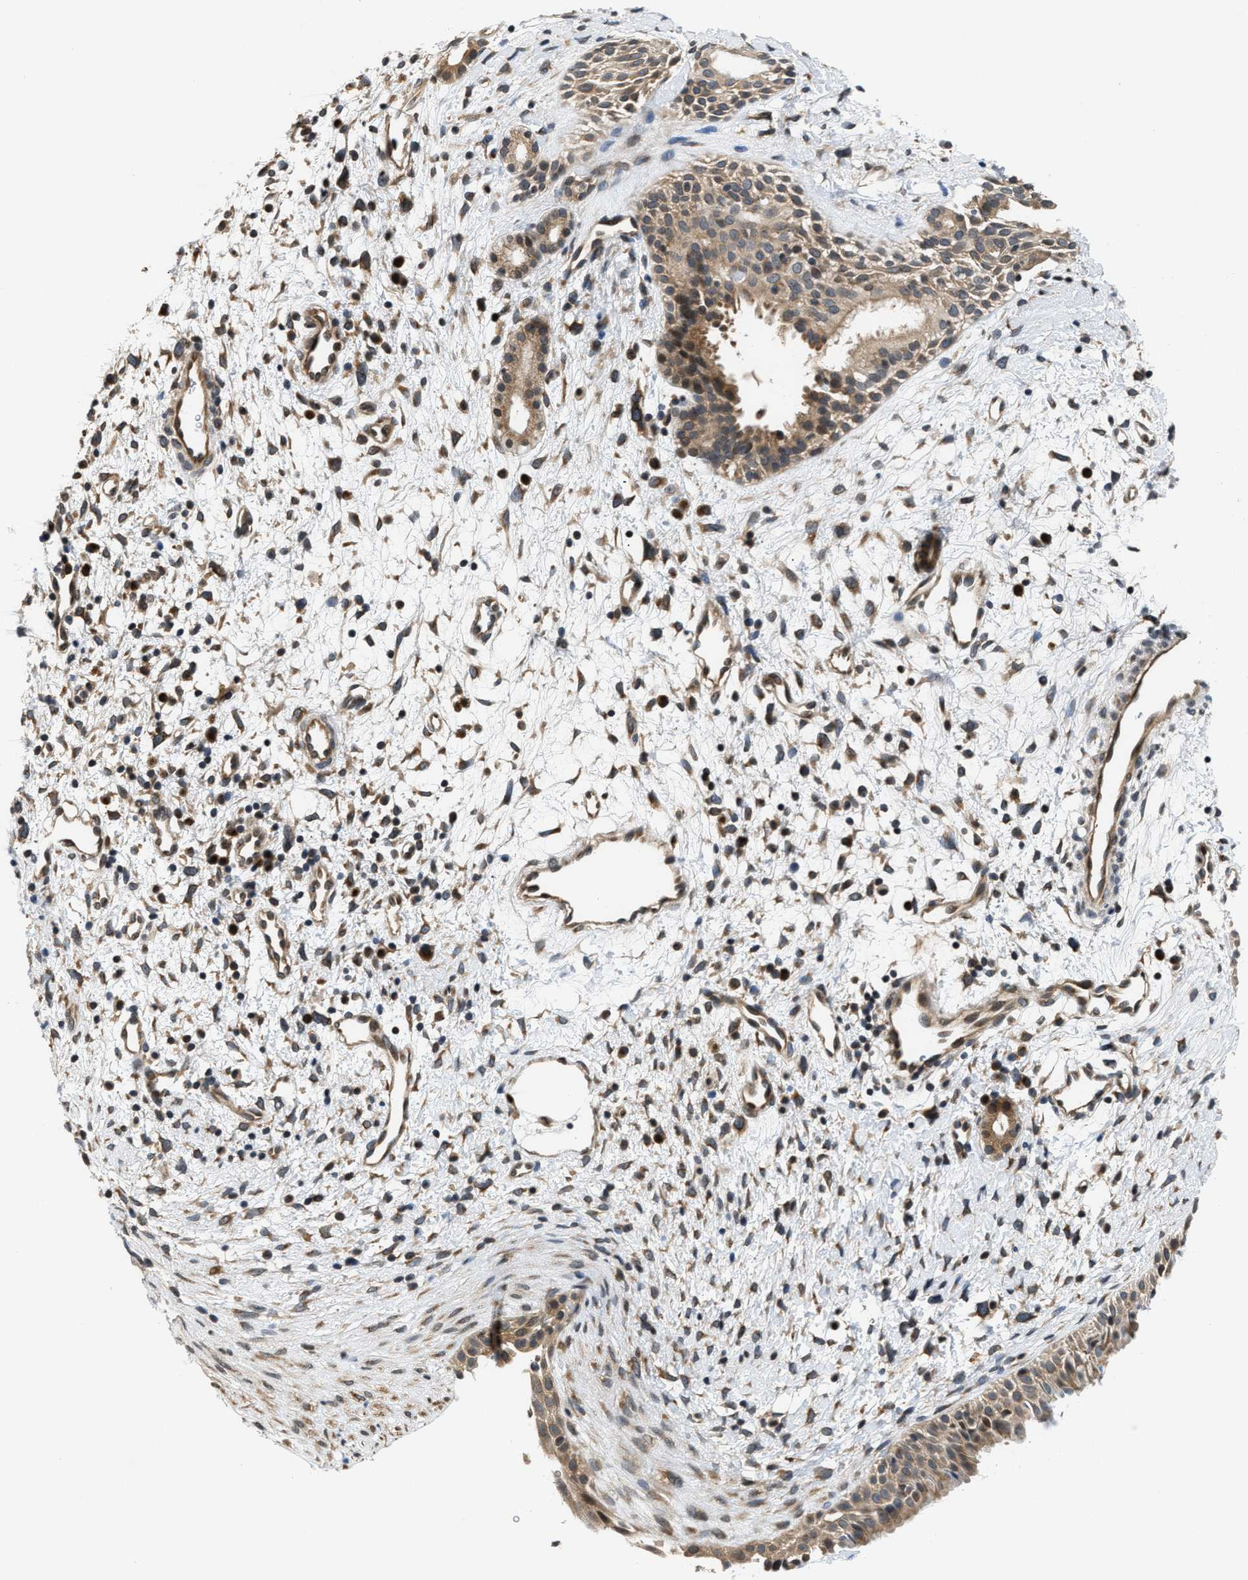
{"staining": {"intensity": "moderate", "quantity": ">75%", "location": "cytoplasmic/membranous,nuclear"}, "tissue": "nasopharynx", "cell_type": "Respiratory epithelial cells", "image_type": "normal", "snomed": [{"axis": "morphology", "description": "Normal tissue, NOS"}, {"axis": "topography", "description": "Nasopharynx"}], "caption": "Immunohistochemistry (IHC) histopathology image of normal human nasopharynx stained for a protein (brown), which exhibits medium levels of moderate cytoplasmic/membranous,nuclear positivity in about >75% of respiratory epithelial cells.", "gene": "RAB29", "patient": {"sex": "male", "age": 22}}